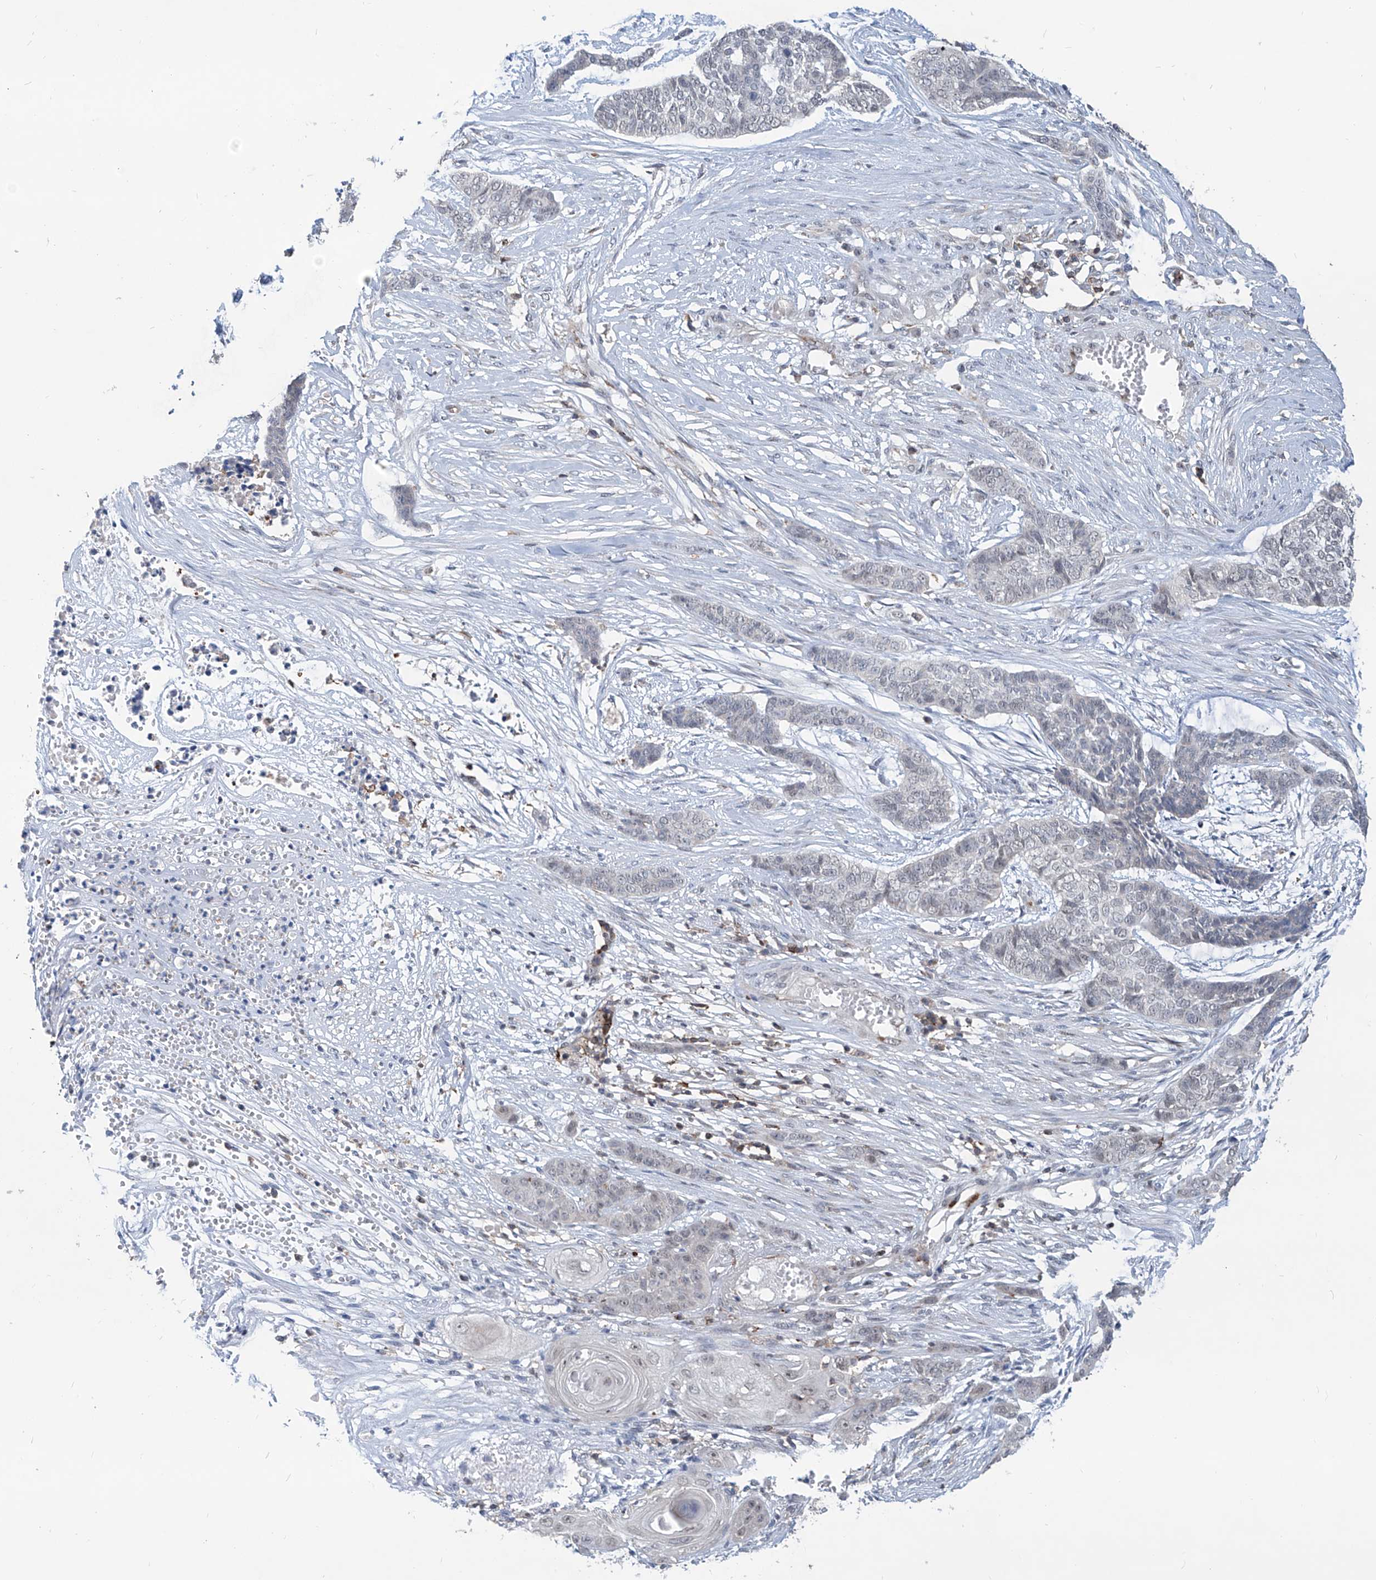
{"staining": {"intensity": "negative", "quantity": "none", "location": "none"}, "tissue": "skin cancer", "cell_type": "Tumor cells", "image_type": "cancer", "snomed": [{"axis": "morphology", "description": "Basal cell carcinoma"}, {"axis": "topography", "description": "Skin"}], "caption": "The micrograph shows no staining of tumor cells in basal cell carcinoma (skin).", "gene": "ZBTB48", "patient": {"sex": "female", "age": 64}}